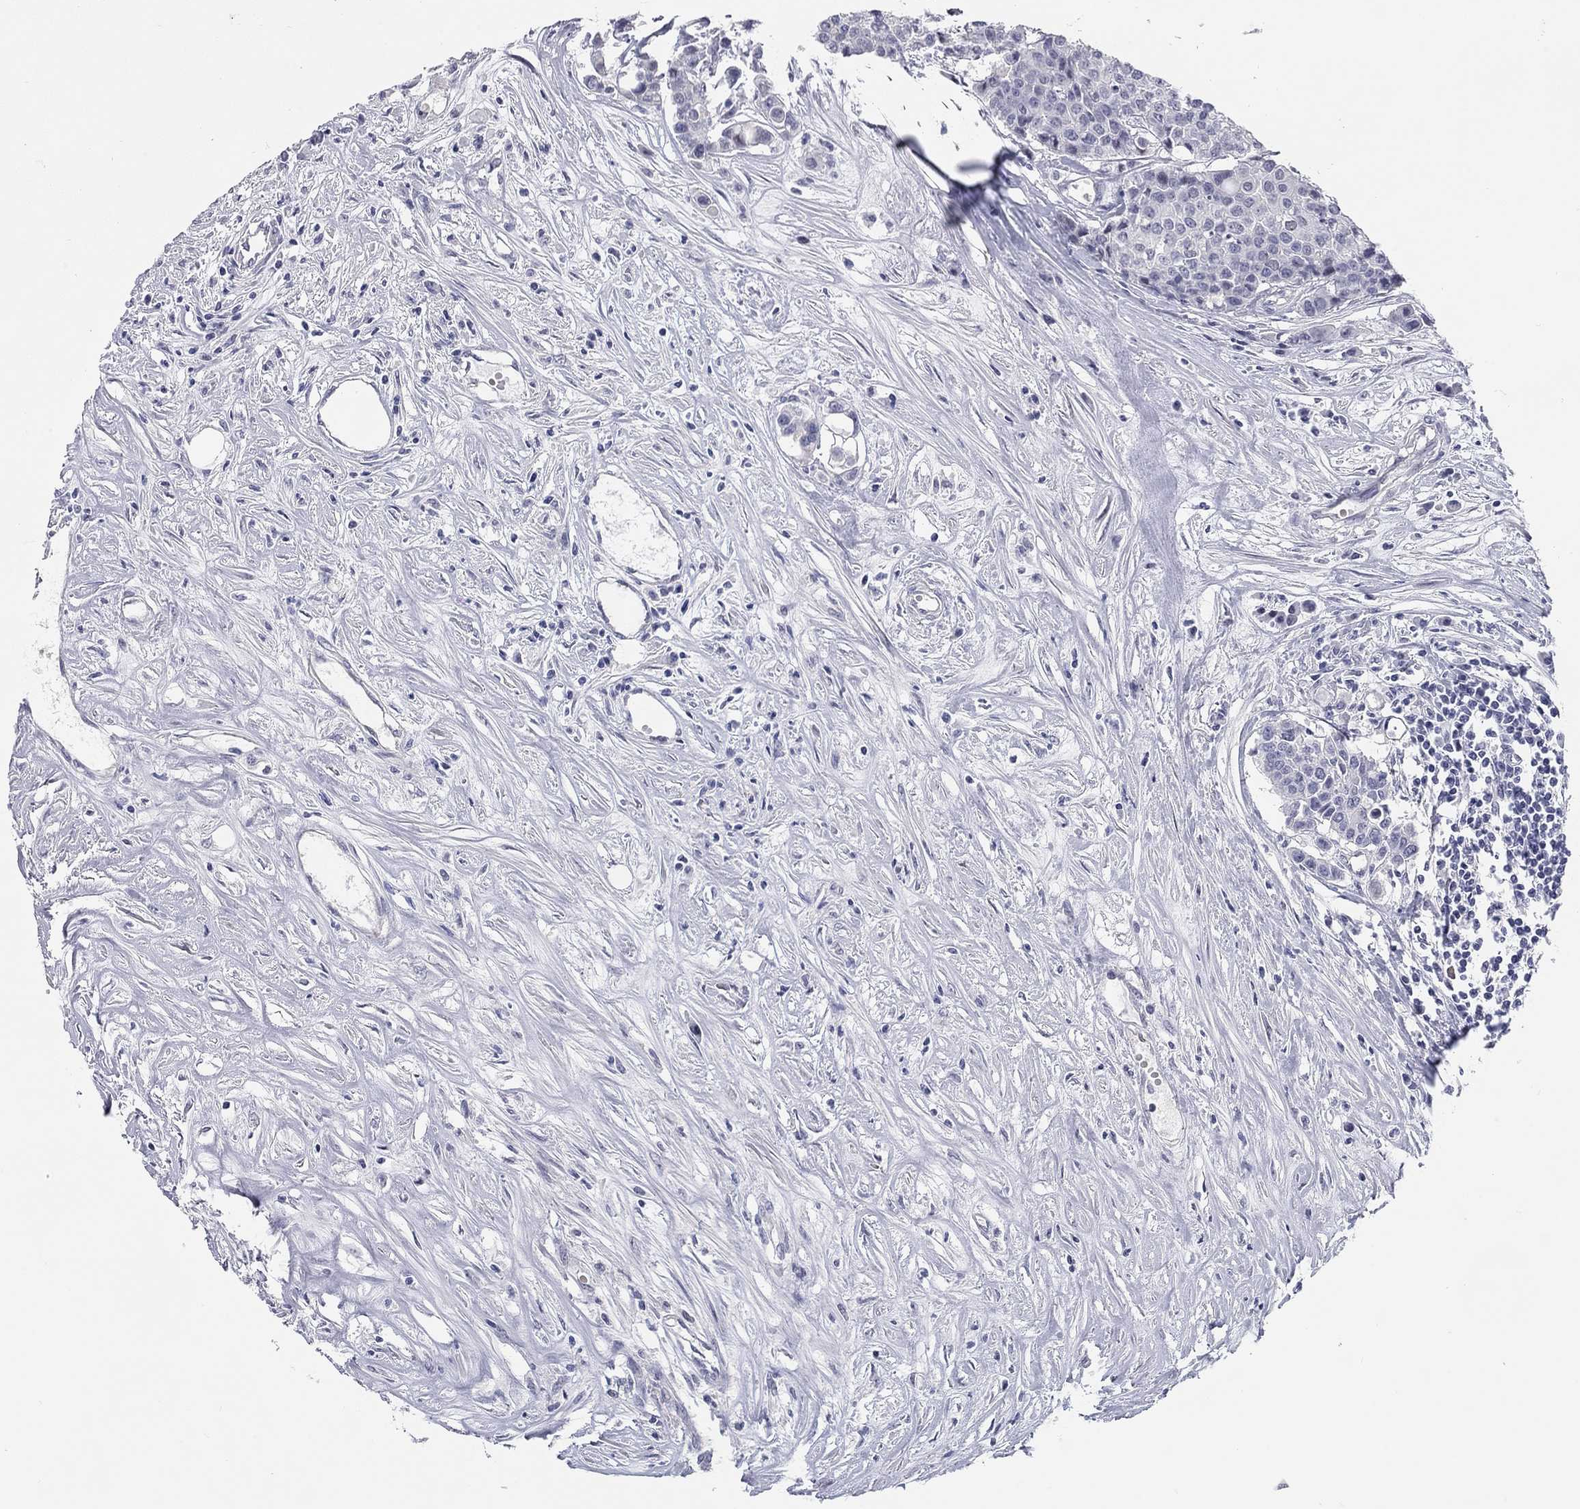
{"staining": {"intensity": "negative", "quantity": "none", "location": "none"}, "tissue": "carcinoid", "cell_type": "Tumor cells", "image_type": "cancer", "snomed": [{"axis": "morphology", "description": "Carcinoid, malignant, NOS"}, {"axis": "topography", "description": "Colon"}], "caption": "Immunohistochemistry photomicrograph of neoplastic tissue: human carcinoid stained with DAB reveals no significant protein staining in tumor cells.", "gene": "WASF3", "patient": {"sex": "male", "age": 81}}